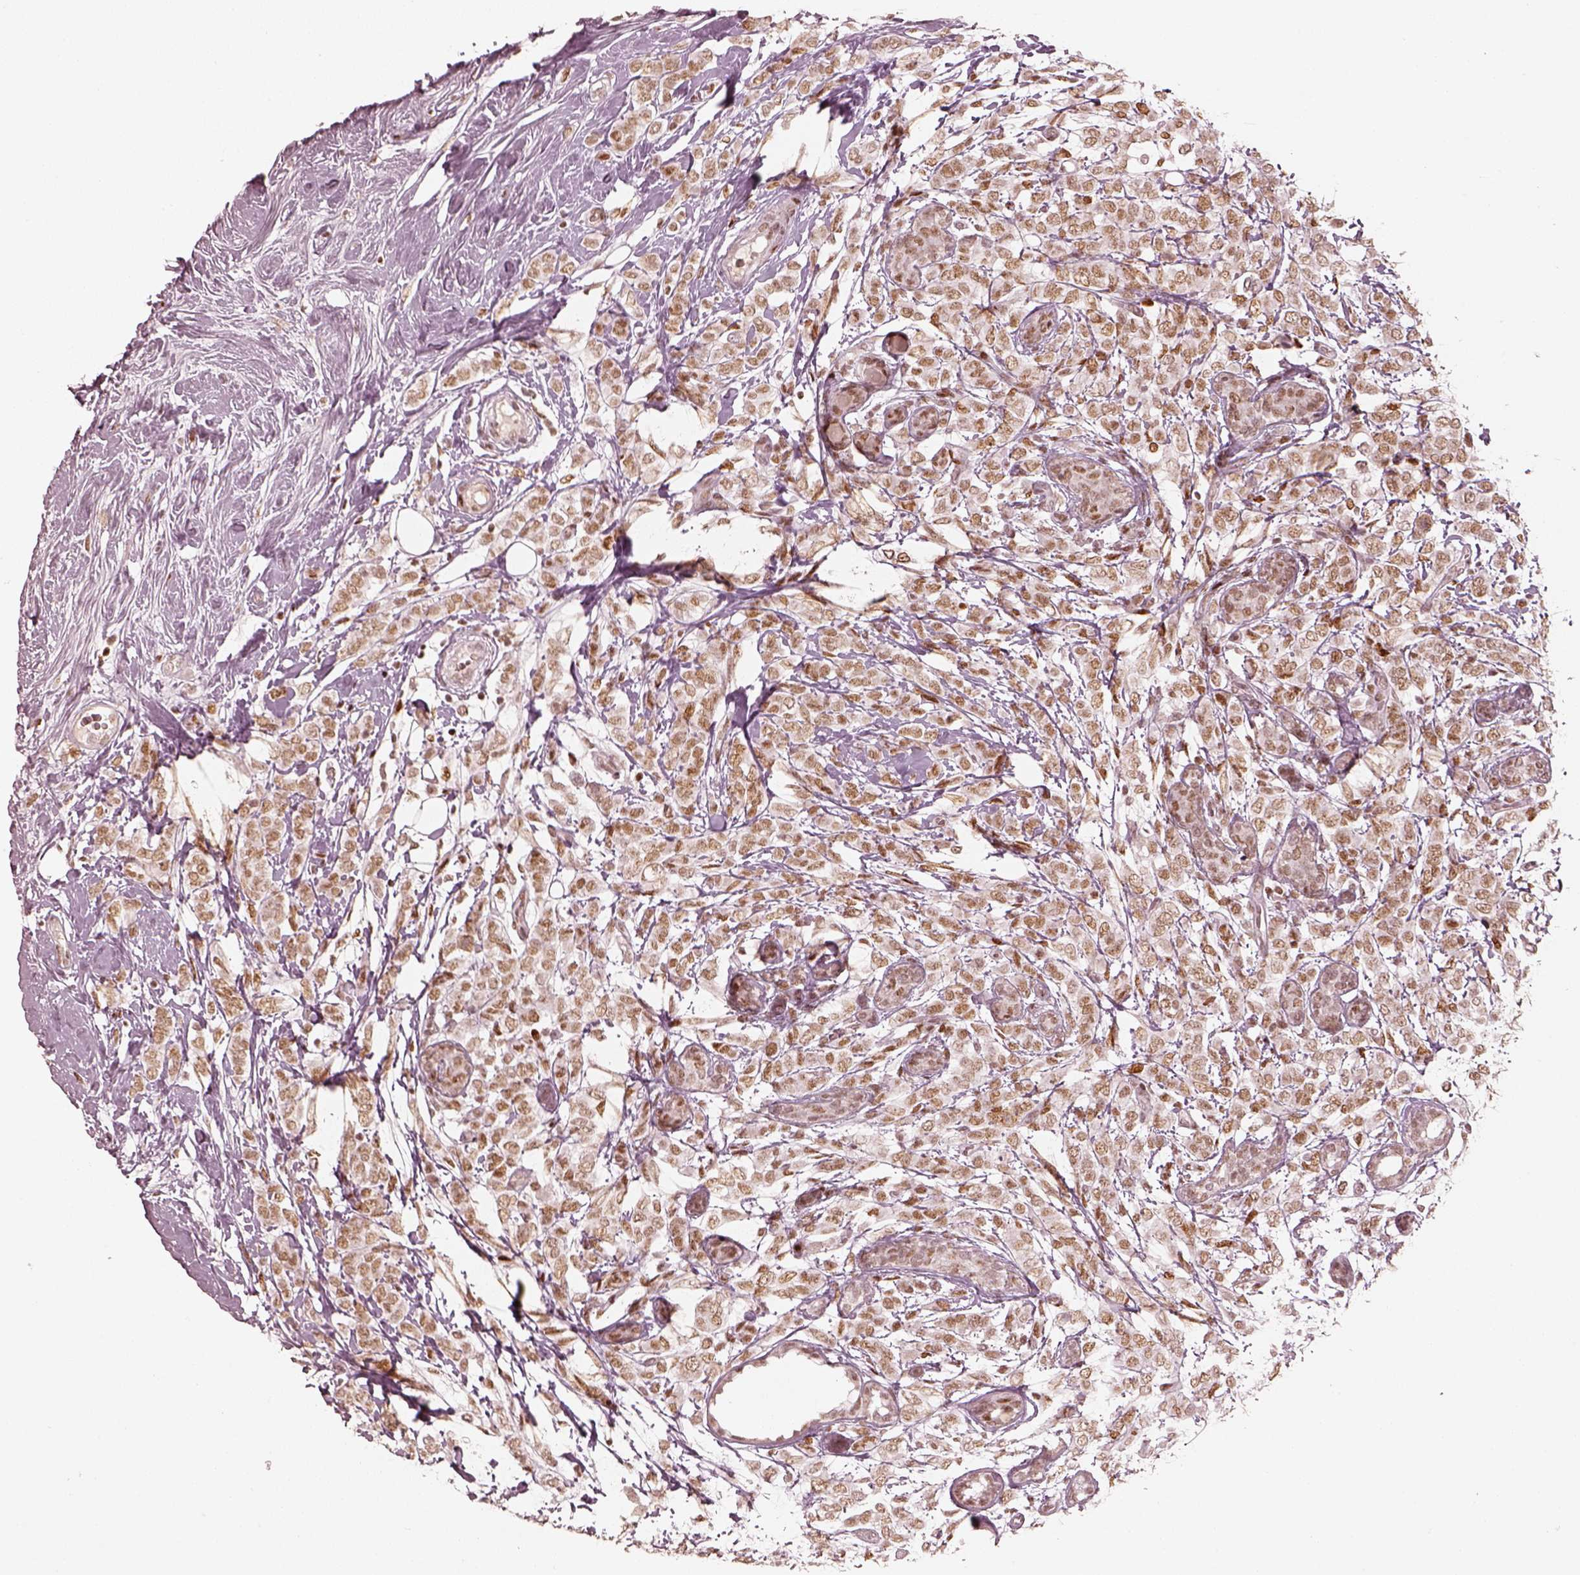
{"staining": {"intensity": "moderate", "quantity": ">75%", "location": "nuclear"}, "tissue": "breast cancer", "cell_type": "Tumor cells", "image_type": "cancer", "snomed": [{"axis": "morphology", "description": "Lobular carcinoma"}, {"axis": "topography", "description": "Breast"}], "caption": "The immunohistochemical stain shows moderate nuclear expression in tumor cells of lobular carcinoma (breast) tissue.", "gene": "HNRNPC", "patient": {"sex": "female", "age": 49}}